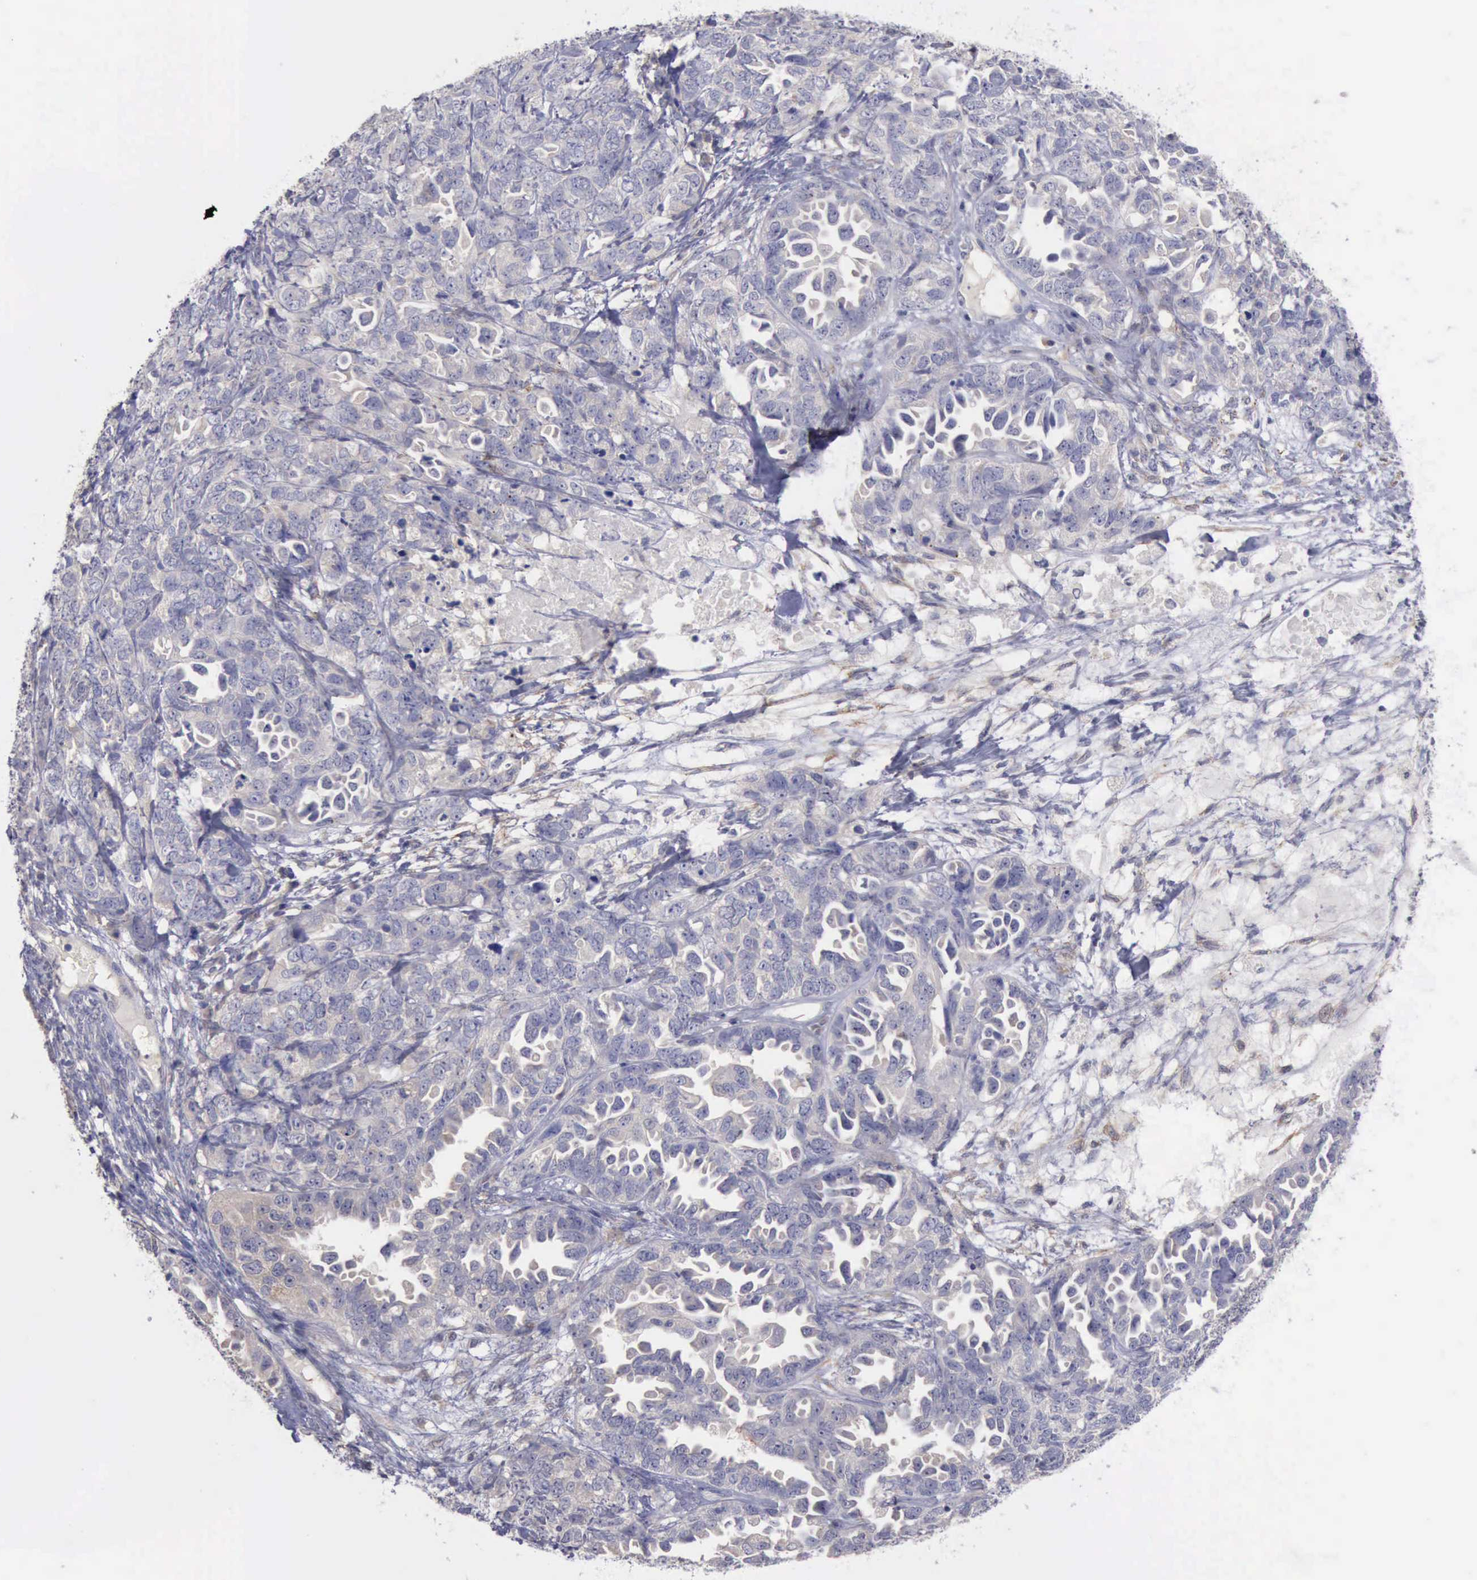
{"staining": {"intensity": "negative", "quantity": "none", "location": "none"}, "tissue": "ovarian cancer", "cell_type": "Tumor cells", "image_type": "cancer", "snomed": [{"axis": "morphology", "description": "Cystadenocarcinoma, serous, NOS"}, {"axis": "topography", "description": "Ovary"}], "caption": "Immunohistochemistry (IHC) of human ovarian cancer (serous cystadenocarcinoma) exhibits no expression in tumor cells.", "gene": "PHKA1", "patient": {"sex": "female", "age": 82}}